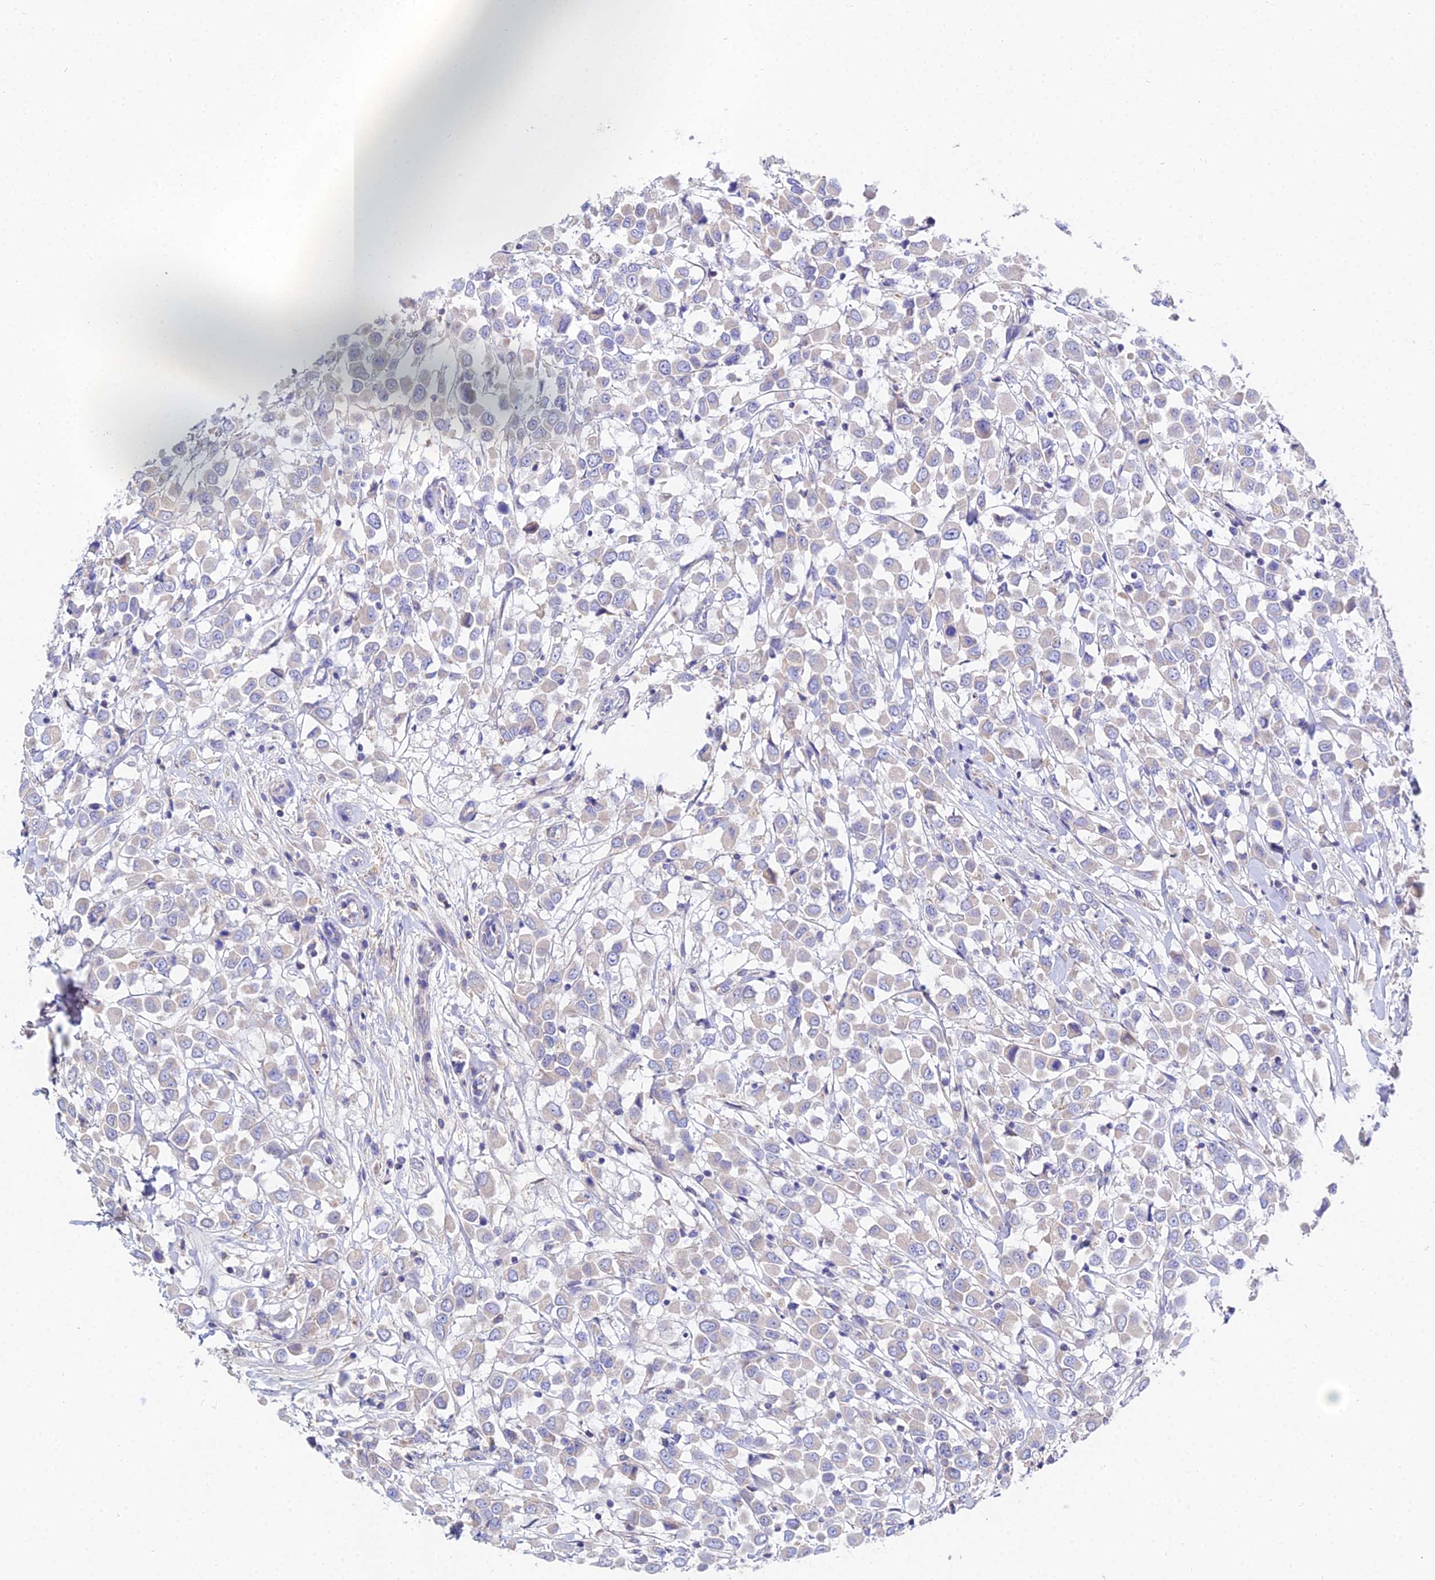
{"staining": {"intensity": "negative", "quantity": "none", "location": "none"}, "tissue": "breast cancer", "cell_type": "Tumor cells", "image_type": "cancer", "snomed": [{"axis": "morphology", "description": "Duct carcinoma"}, {"axis": "topography", "description": "Breast"}], "caption": "Infiltrating ductal carcinoma (breast) stained for a protein using immunohistochemistry (IHC) shows no expression tumor cells.", "gene": "PPP2R2C", "patient": {"sex": "female", "age": 61}}